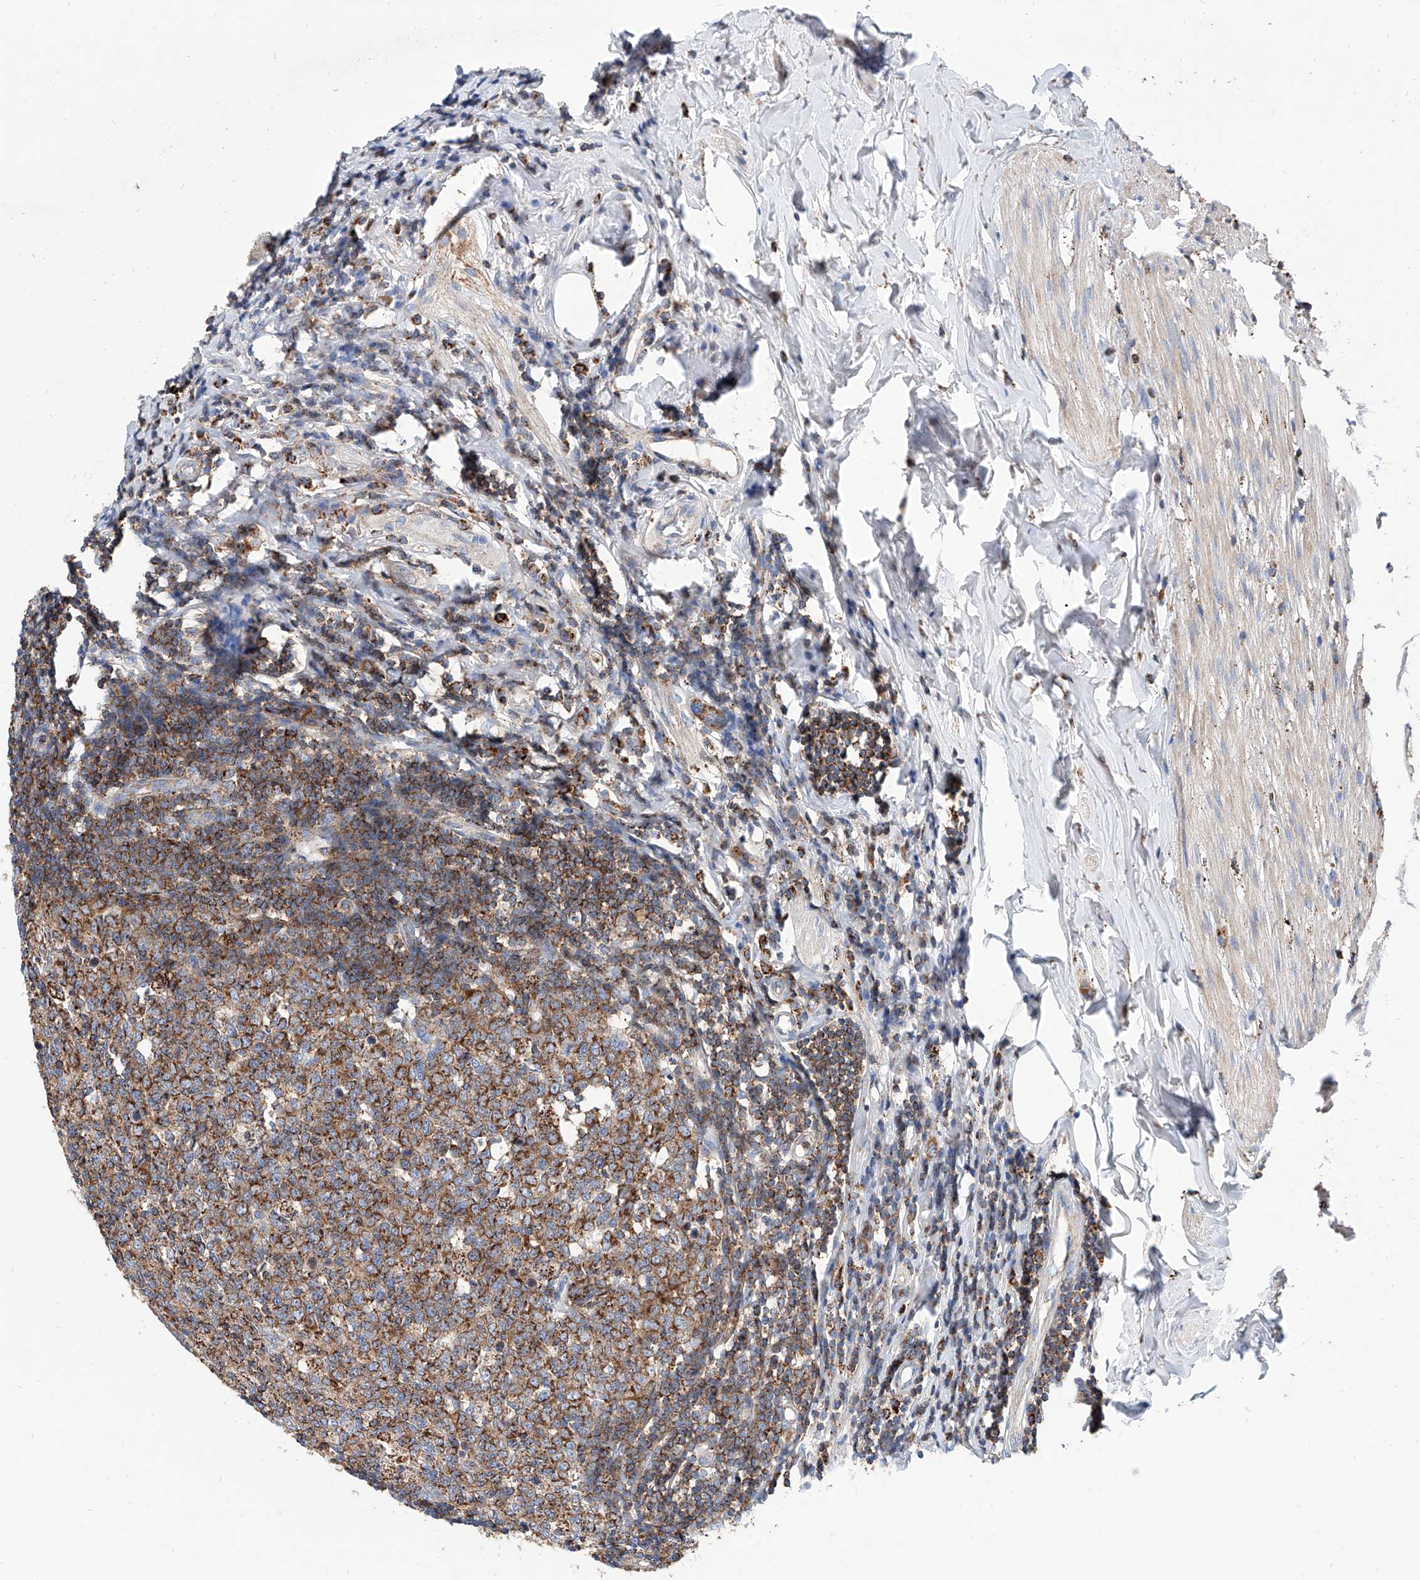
{"staining": {"intensity": "moderate", "quantity": ">75%", "location": "cytoplasmic/membranous"}, "tissue": "appendix", "cell_type": "Glandular cells", "image_type": "normal", "snomed": [{"axis": "morphology", "description": "Normal tissue, NOS"}, {"axis": "topography", "description": "Appendix"}], "caption": "The immunohistochemical stain labels moderate cytoplasmic/membranous staining in glandular cells of unremarkable appendix. The staining is performed using DAB brown chromogen to label protein expression. The nuclei are counter-stained blue using hematoxylin.", "gene": "CPNE5", "patient": {"sex": "female", "age": 54}}